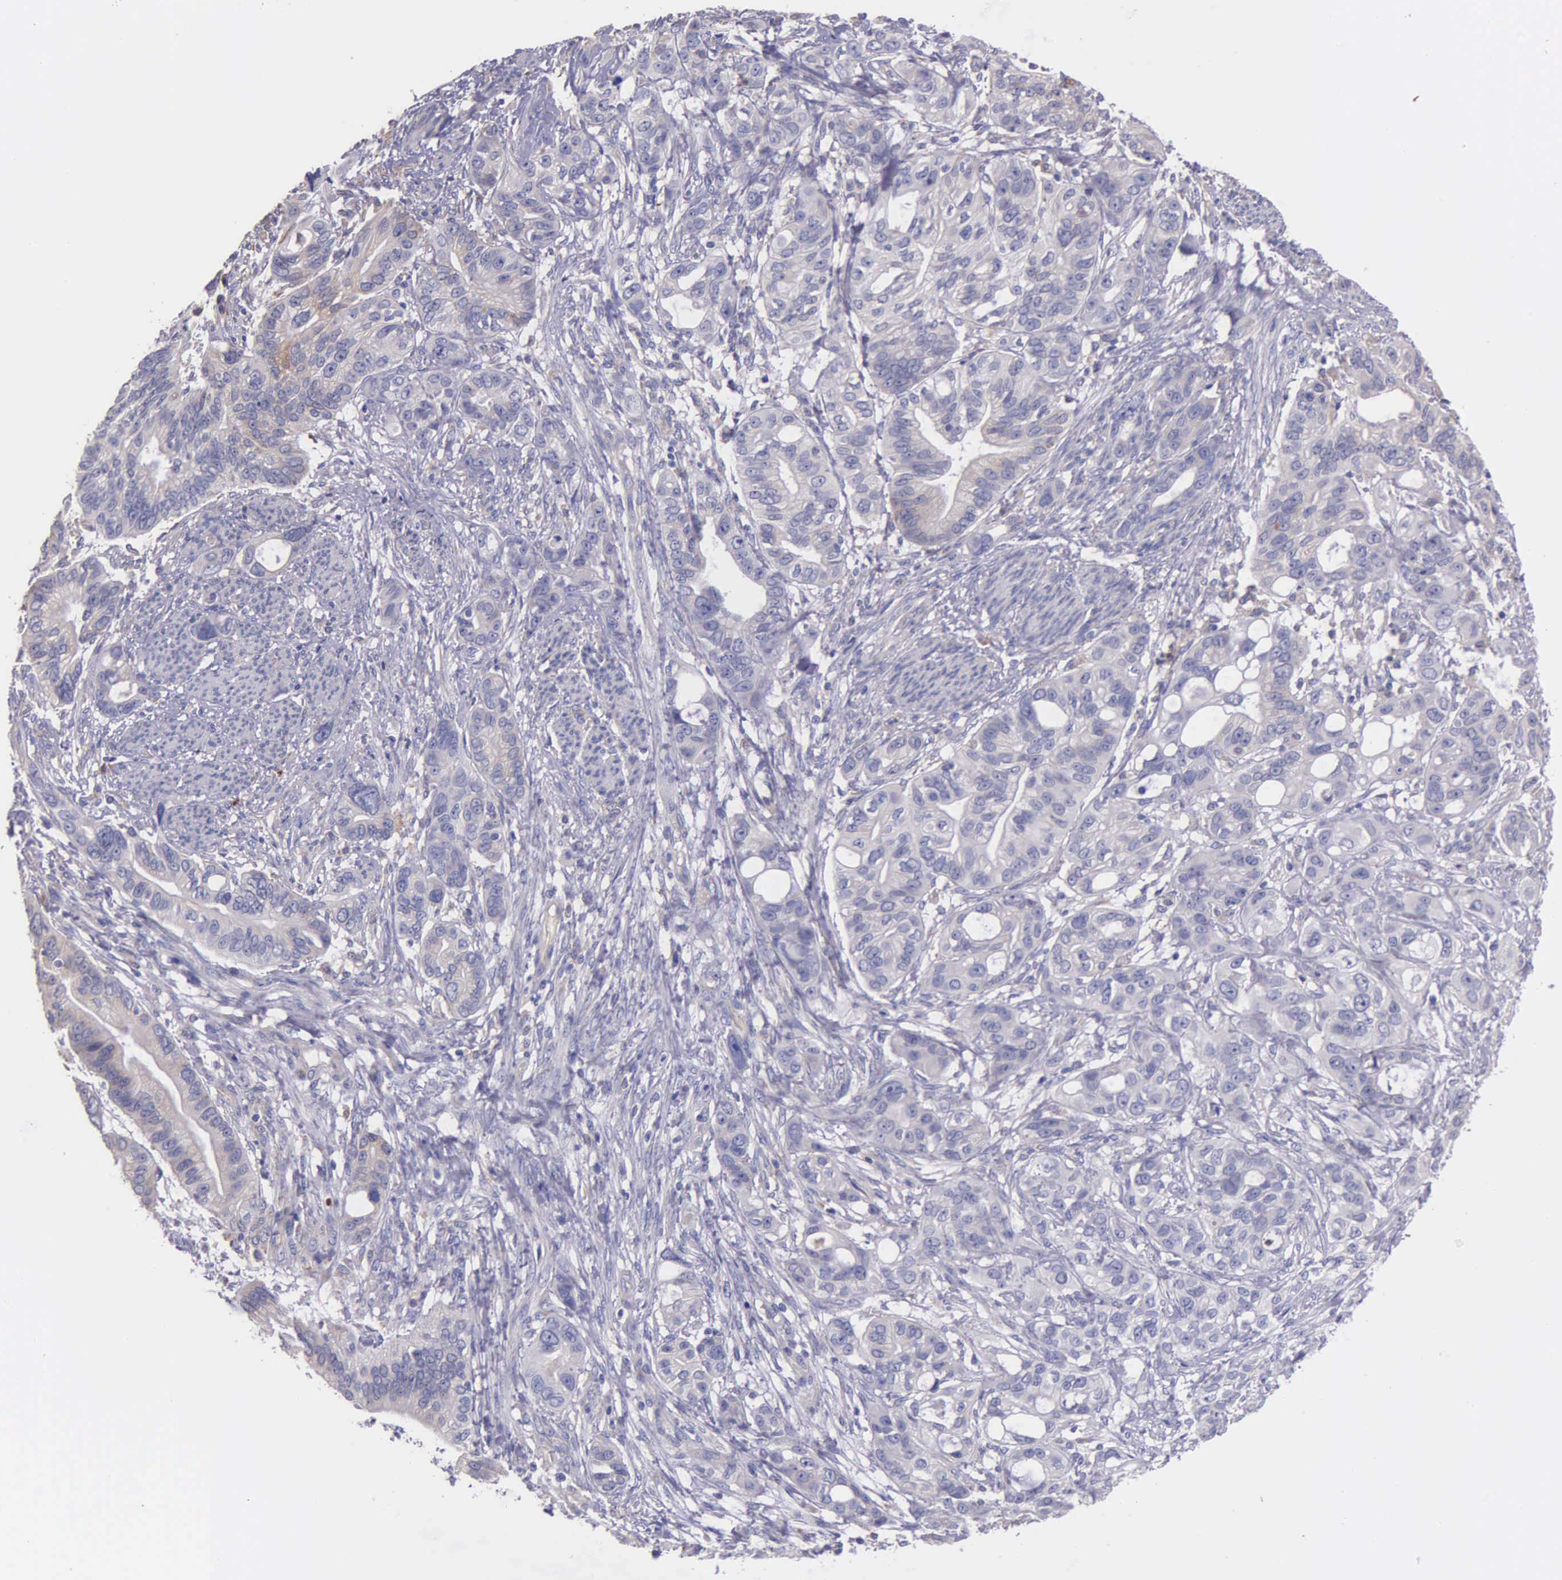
{"staining": {"intensity": "weak", "quantity": "<25%", "location": "cytoplasmic/membranous"}, "tissue": "stomach cancer", "cell_type": "Tumor cells", "image_type": "cancer", "snomed": [{"axis": "morphology", "description": "Adenocarcinoma, NOS"}, {"axis": "topography", "description": "Stomach, upper"}], "caption": "This image is of stomach cancer stained with IHC to label a protein in brown with the nuclei are counter-stained blue. There is no positivity in tumor cells.", "gene": "ZC3H12B", "patient": {"sex": "male", "age": 47}}